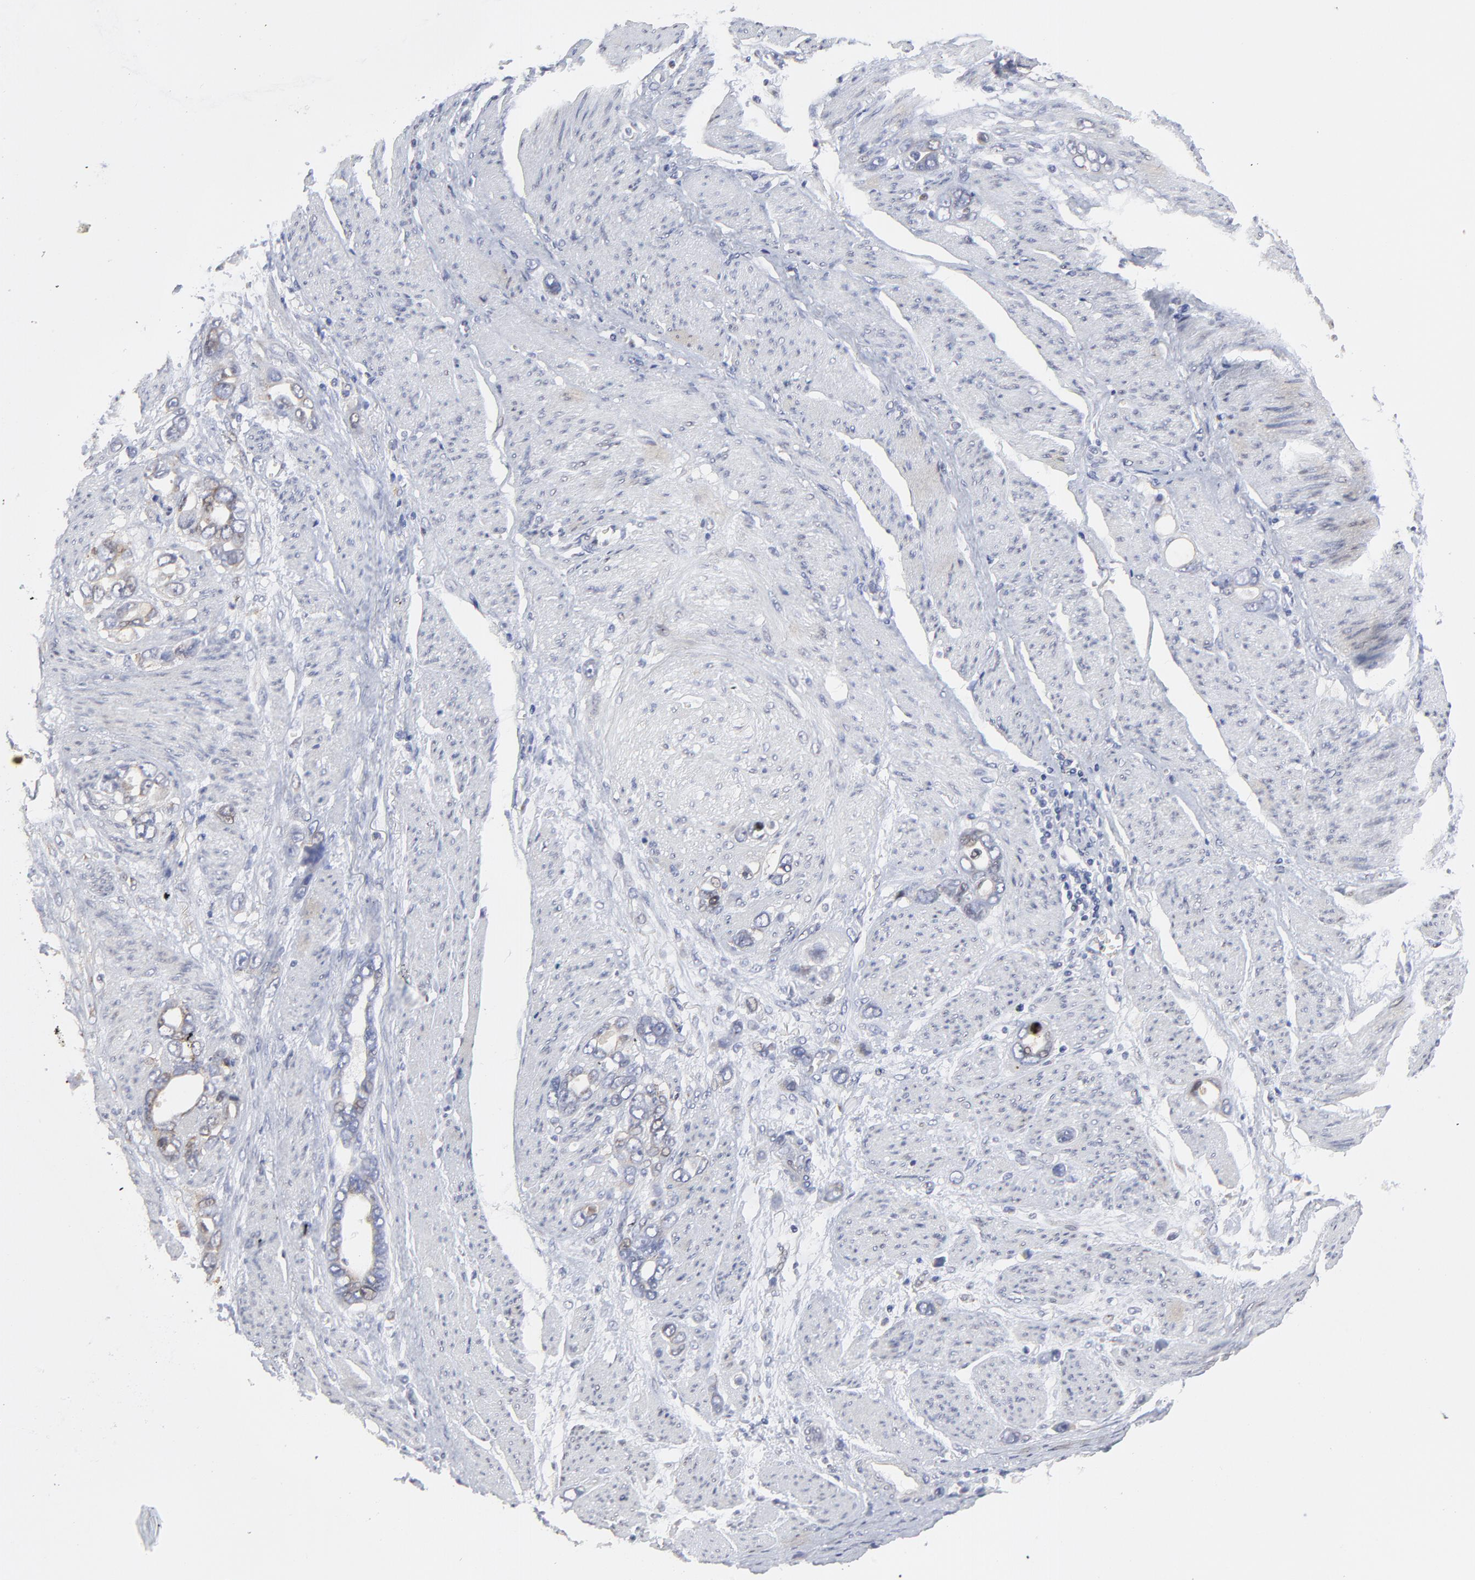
{"staining": {"intensity": "negative", "quantity": "none", "location": "none"}, "tissue": "stomach cancer", "cell_type": "Tumor cells", "image_type": "cancer", "snomed": [{"axis": "morphology", "description": "Adenocarcinoma, NOS"}, {"axis": "topography", "description": "Stomach"}], "caption": "High magnification brightfield microscopy of adenocarcinoma (stomach) stained with DAB (brown) and counterstained with hematoxylin (blue): tumor cells show no significant staining. The staining was performed using DAB to visualize the protein expression in brown, while the nuclei were stained in blue with hematoxylin (Magnification: 20x).", "gene": "NCAPH", "patient": {"sex": "male", "age": 78}}